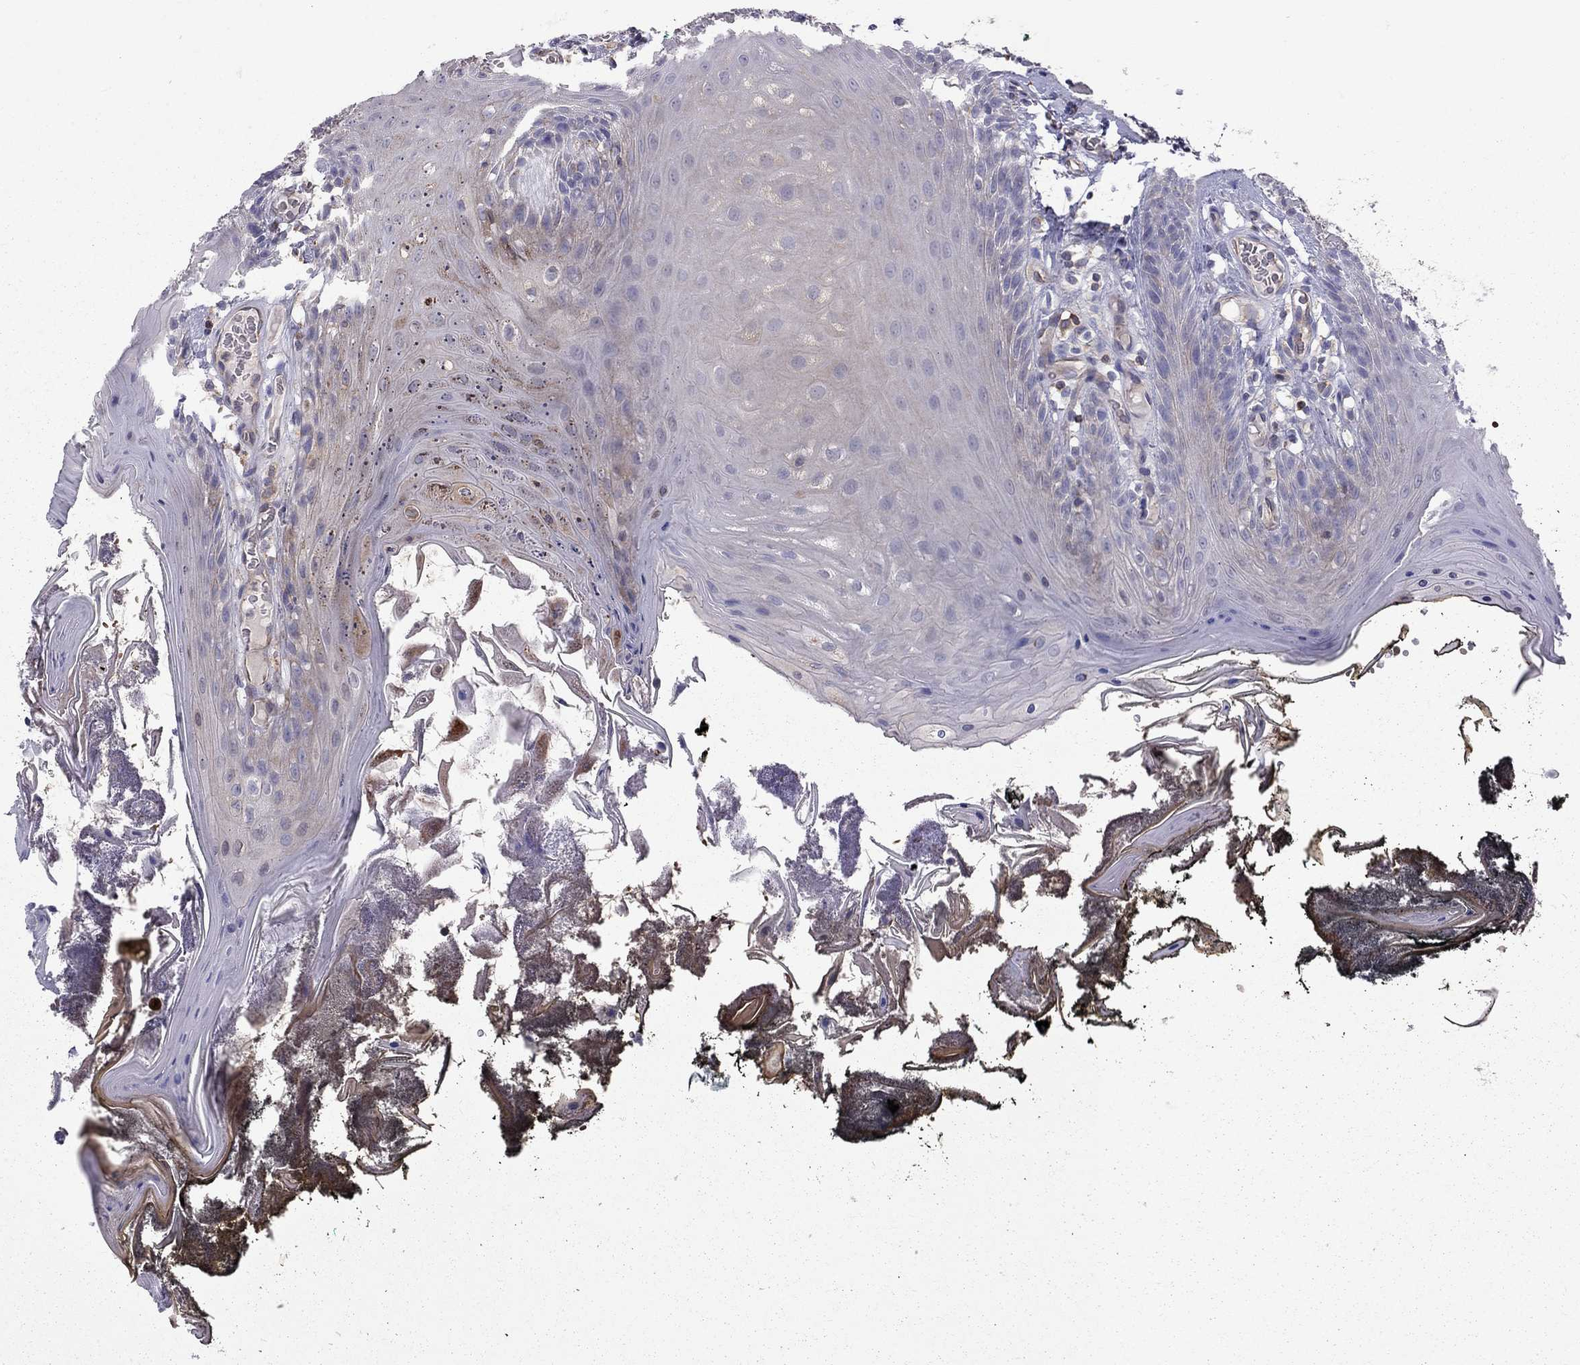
{"staining": {"intensity": "weak", "quantity": "<25%", "location": "cytoplasmic/membranous"}, "tissue": "oral mucosa", "cell_type": "Squamous epithelial cells", "image_type": "normal", "snomed": [{"axis": "morphology", "description": "Normal tissue, NOS"}, {"axis": "topography", "description": "Oral tissue"}], "caption": "Immunohistochemistry image of normal oral mucosa stained for a protein (brown), which shows no expression in squamous epithelial cells. Brightfield microscopy of immunohistochemistry (IHC) stained with DAB (brown) and hematoxylin (blue), captured at high magnification.", "gene": "EIF4E3", "patient": {"sex": "male", "age": 9}}